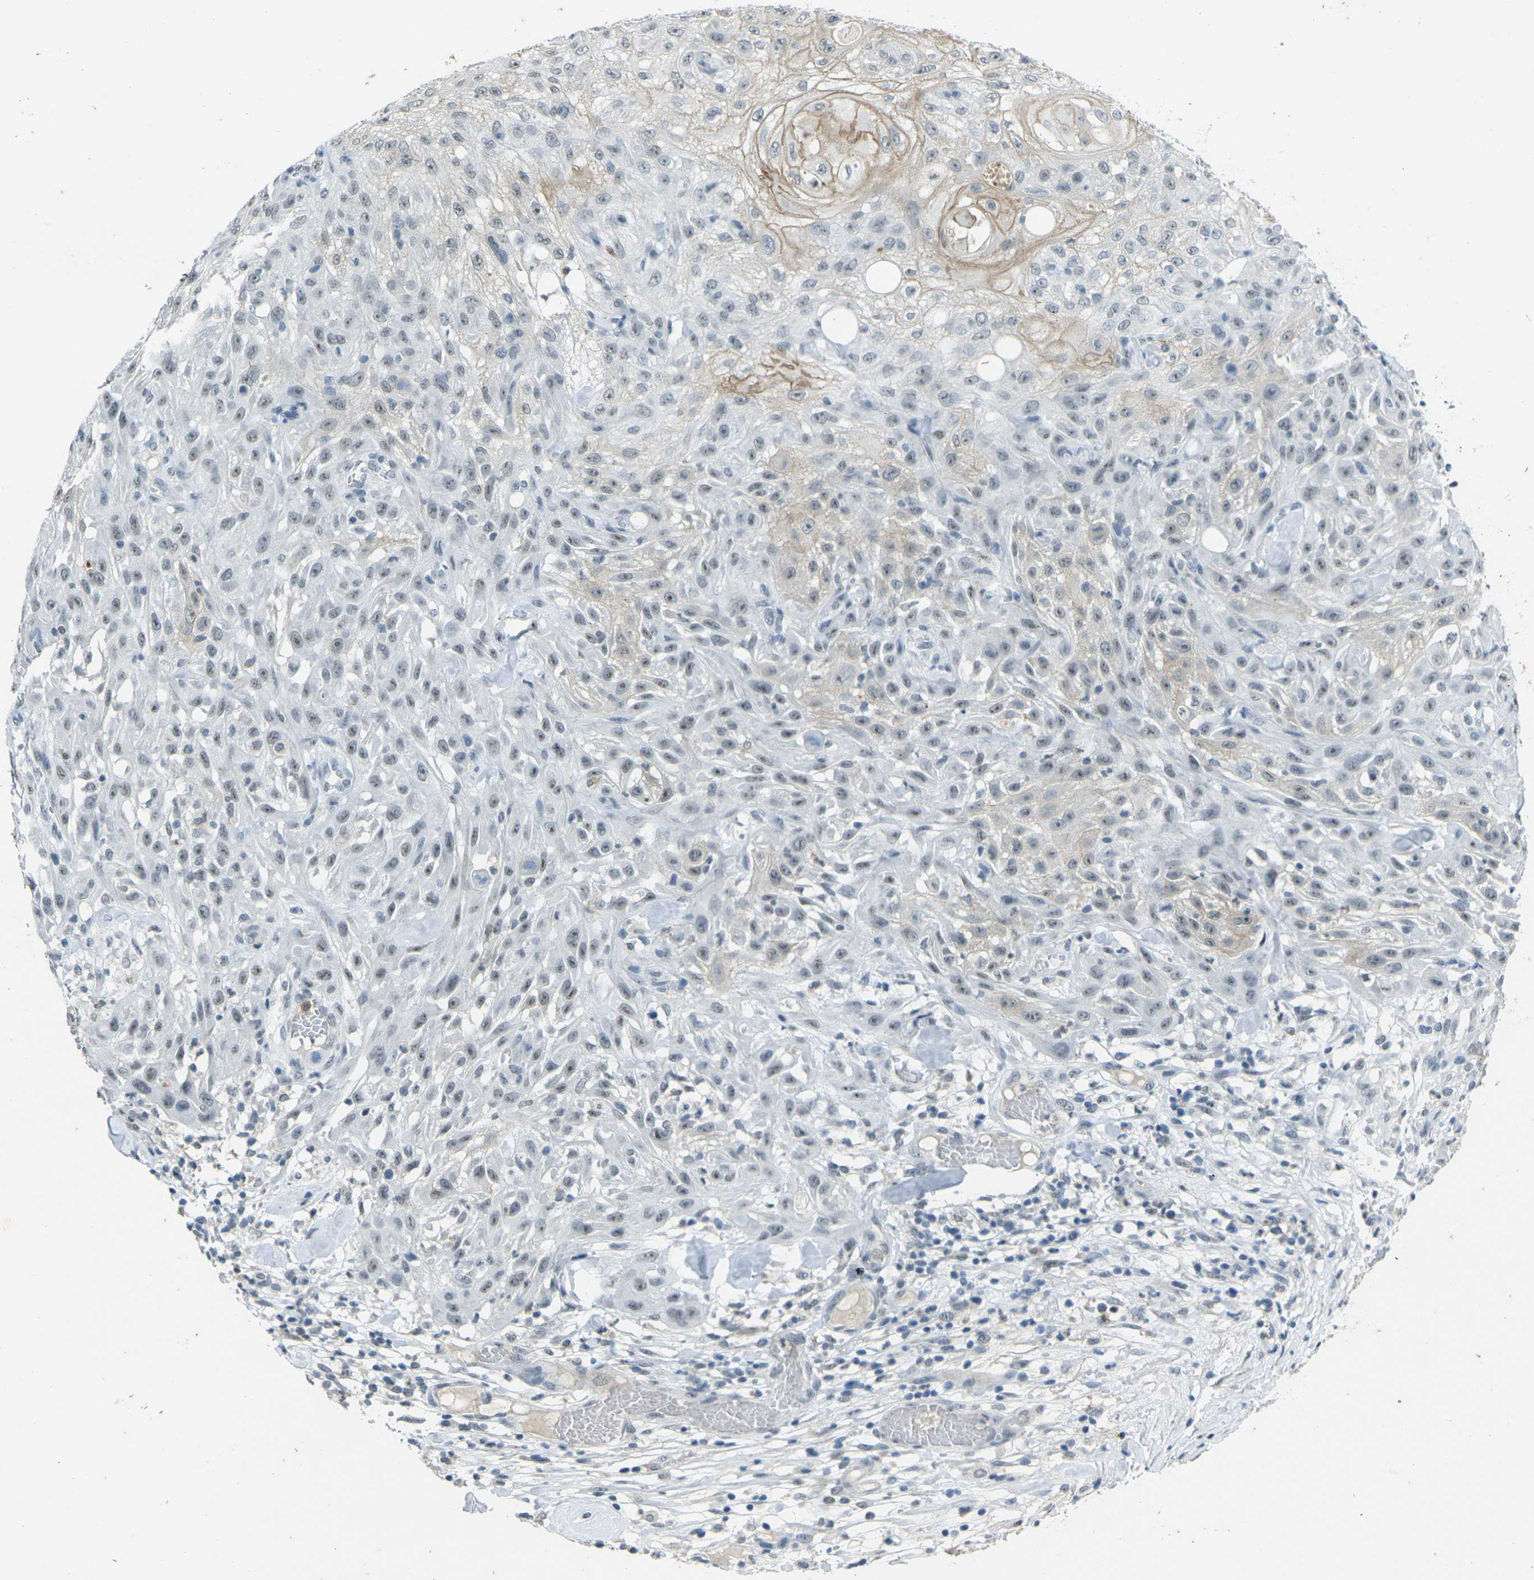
{"staining": {"intensity": "moderate", "quantity": "<25%", "location": "cytoplasmic/membranous"}, "tissue": "skin cancer", "cell_type": "Tumor cells", "image_type": "cancer", "snomed": [{"axis": "morphology", "description": "Squamous cell carcinoma, NOS"}, {"axis": "topography", "description": "Skin"}], "caption": "An image of skin cancer (squamous cell carcinoma) stained for a protein shows moderate cytoplasmic/membranous brown staining in tumor cells. (DAB (3,3'-diaminobenzidine) IHC with brightfield microscopy, high magnification).", "gene": "SPTBN2", "patient": {"sex": "male", "age": 75}}